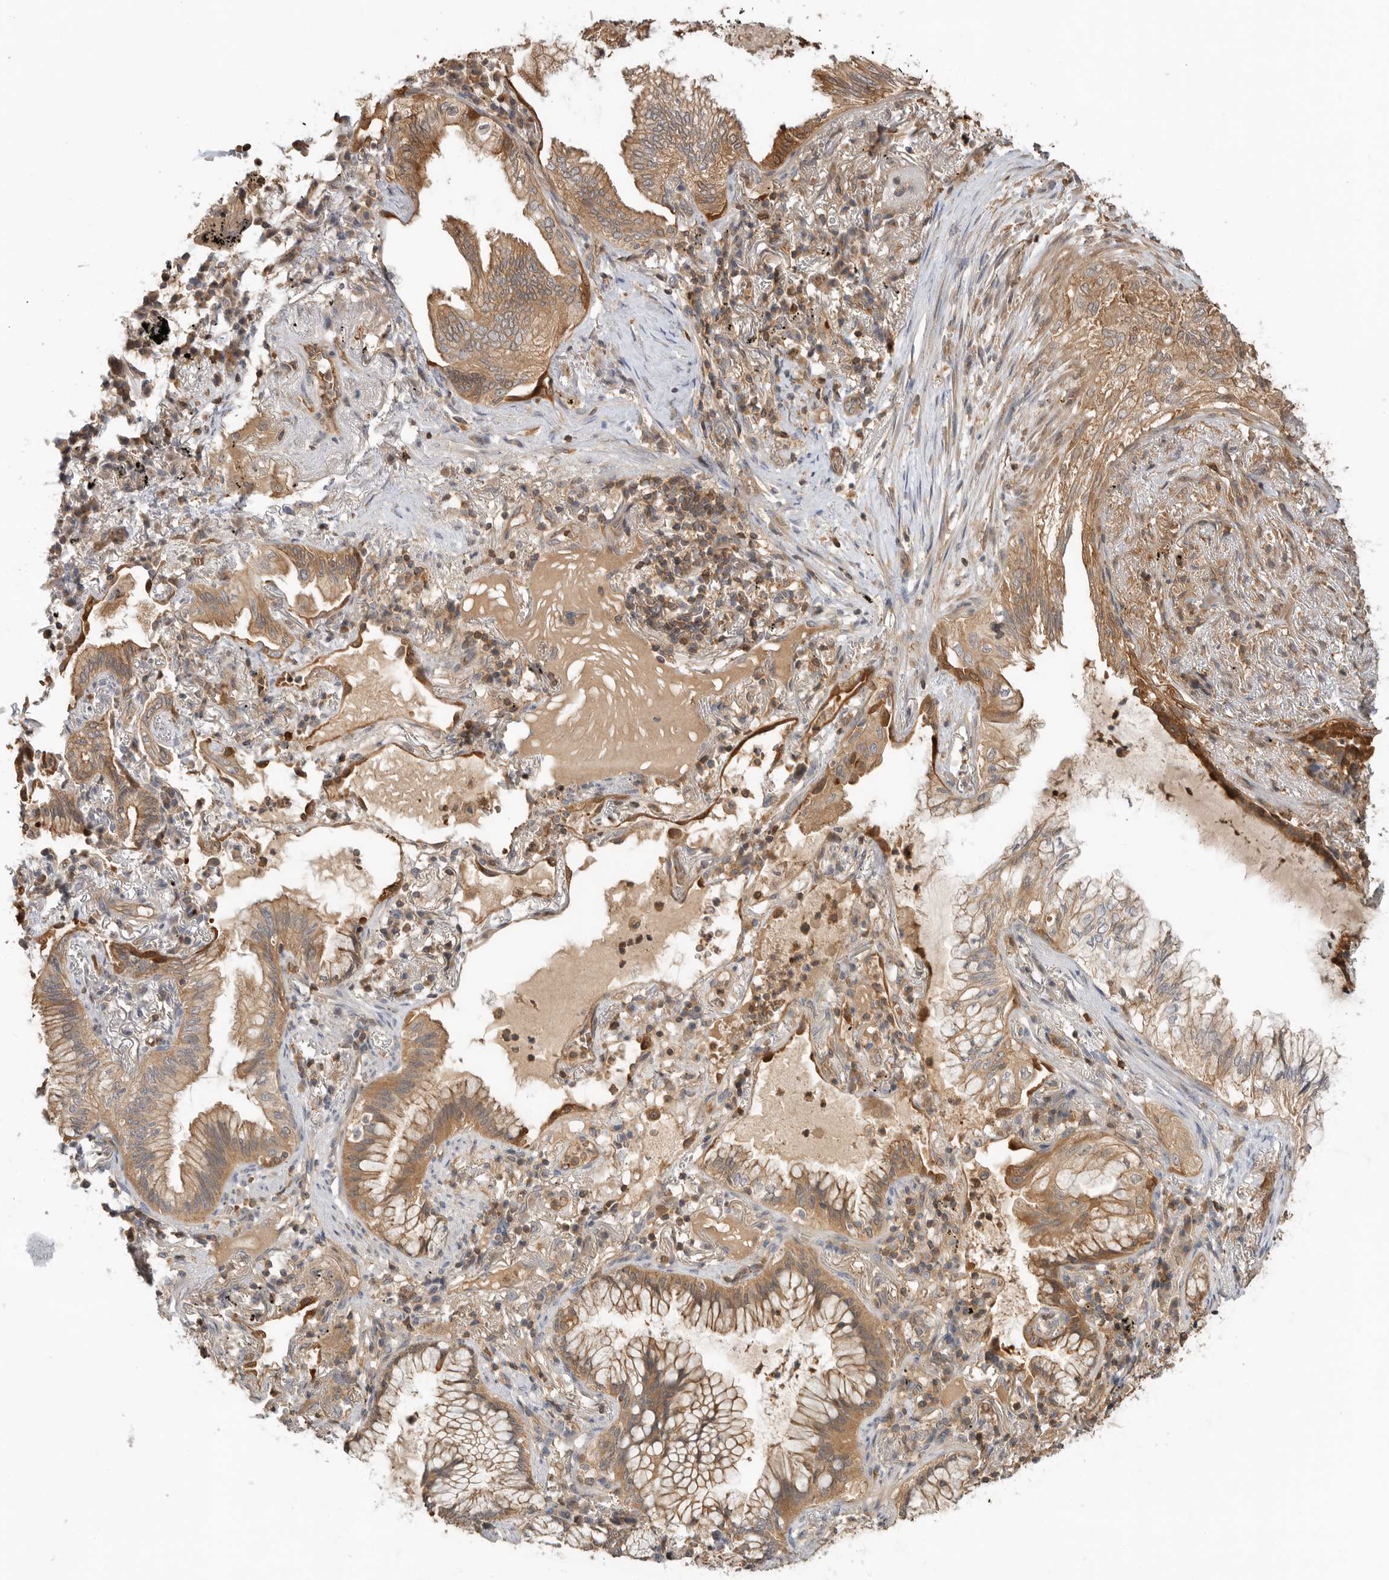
{"staining": {"intensity": "moderate", "quantity": ">75%", "location": "cytoplasmic/membranous"}, "tissue": "lung cancer", "cell_type": "Tumor cells", "image_type": "cancer", "snomed": [{"axis": "morphology", "description": "Adenocarcinoma, NOS"}, {"axis": "topography", "description": "Lung"}], "caption": "Brown immunohistochemical staining in lung adenocarcinoma exhibits moderate cytoplasmic/membranous expression in about >75% of tumor cells.", "gene": "CLDN12", "patient": {"sex": "female", "age": 70}}